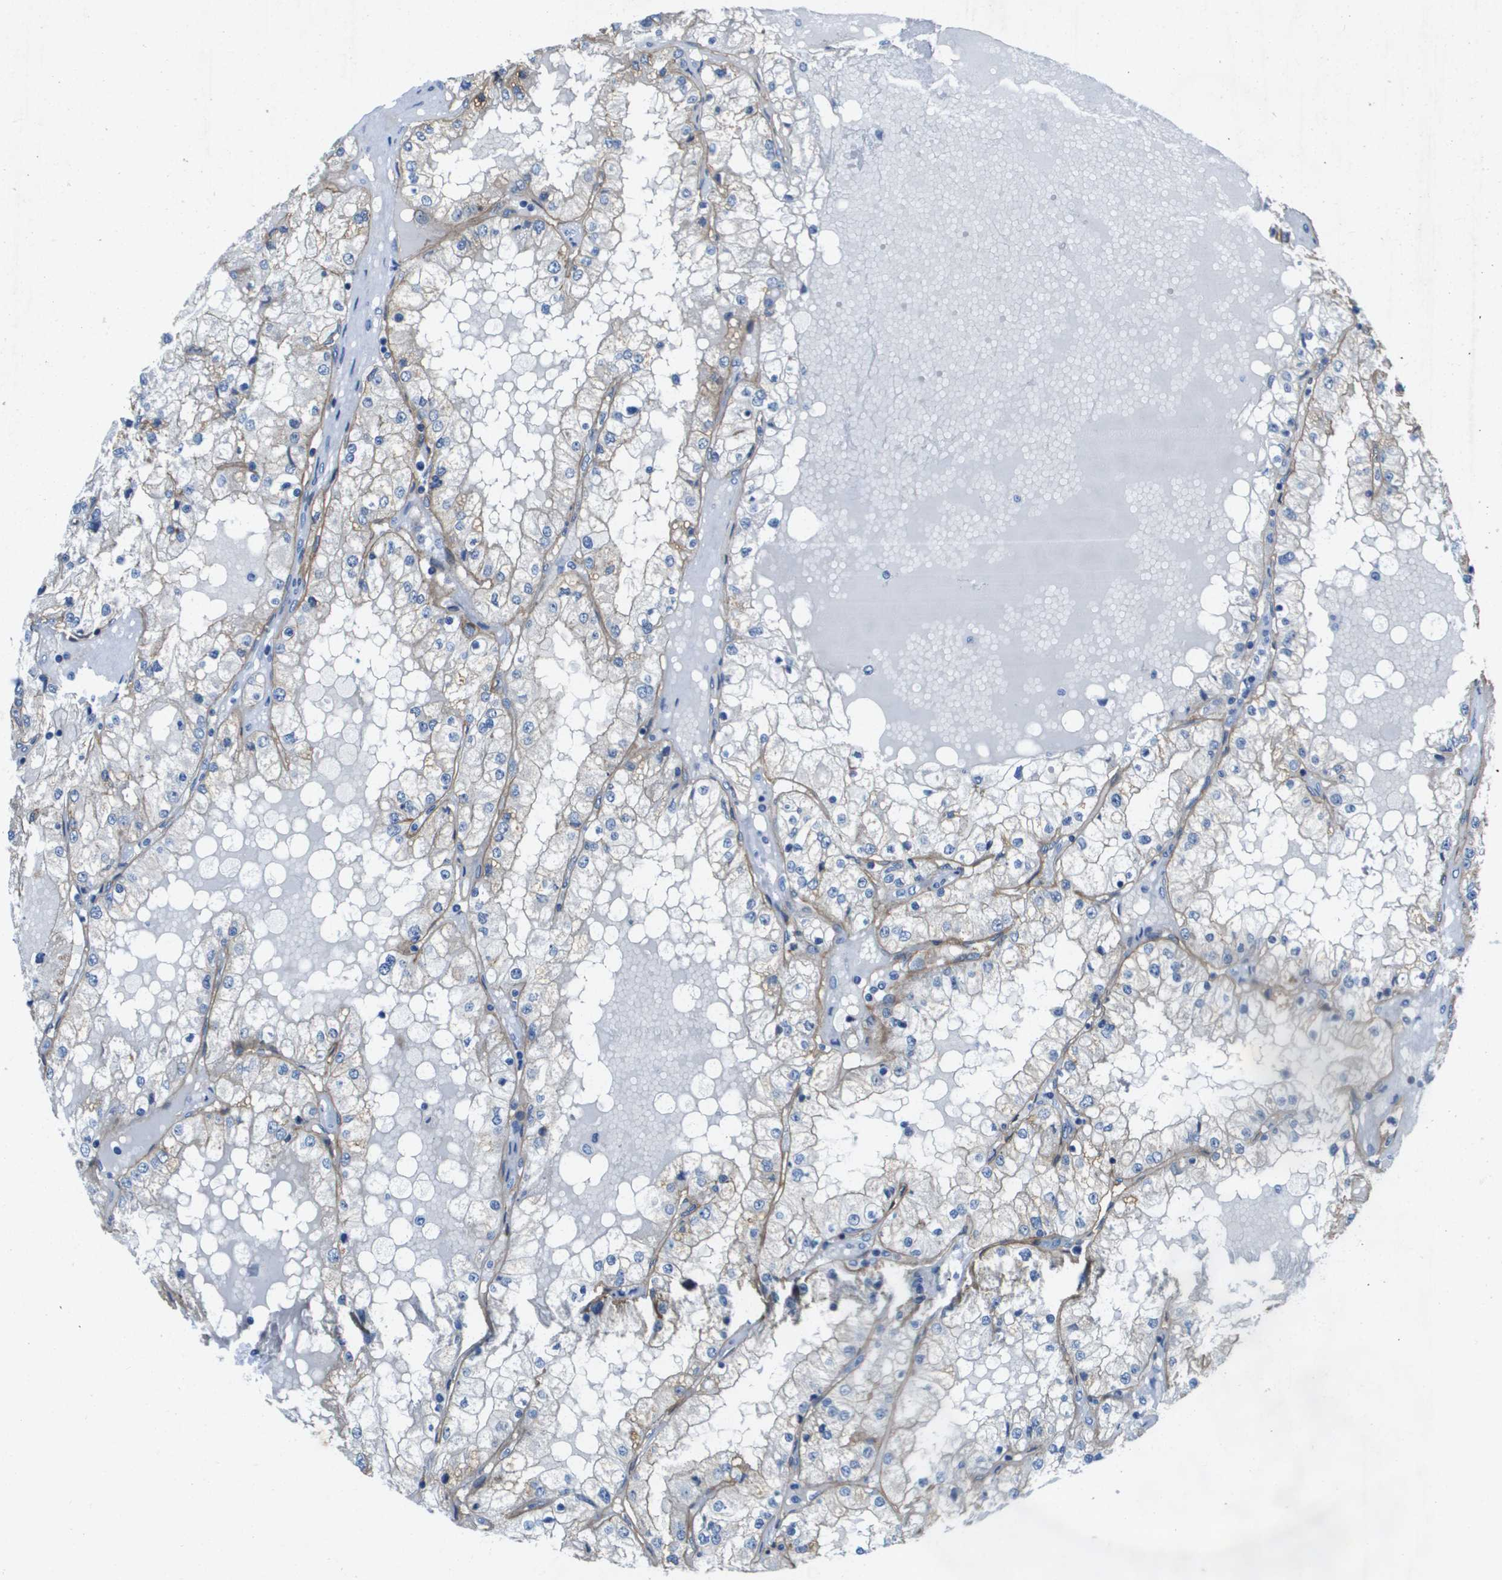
{"staining": {"intensity": "weak", "quantity": "25%-75%", "location": "cytoplasmic/membranous"}, "tissue": "renal cancer", "cell_type": "Tumor cells", "image_type": "cancer", "snomed": [{"axis": "morphology", "description": "Adenocarcinoma, NOS"}, {"axis": "topography", "description": "Kidney"}], "caption": "Human renal adenocarcinoma stained with a protein marker exhibits weak staining in tumor cells.", "gene": "ITGA6", "patient": {"sex": "male", "age": 68}}